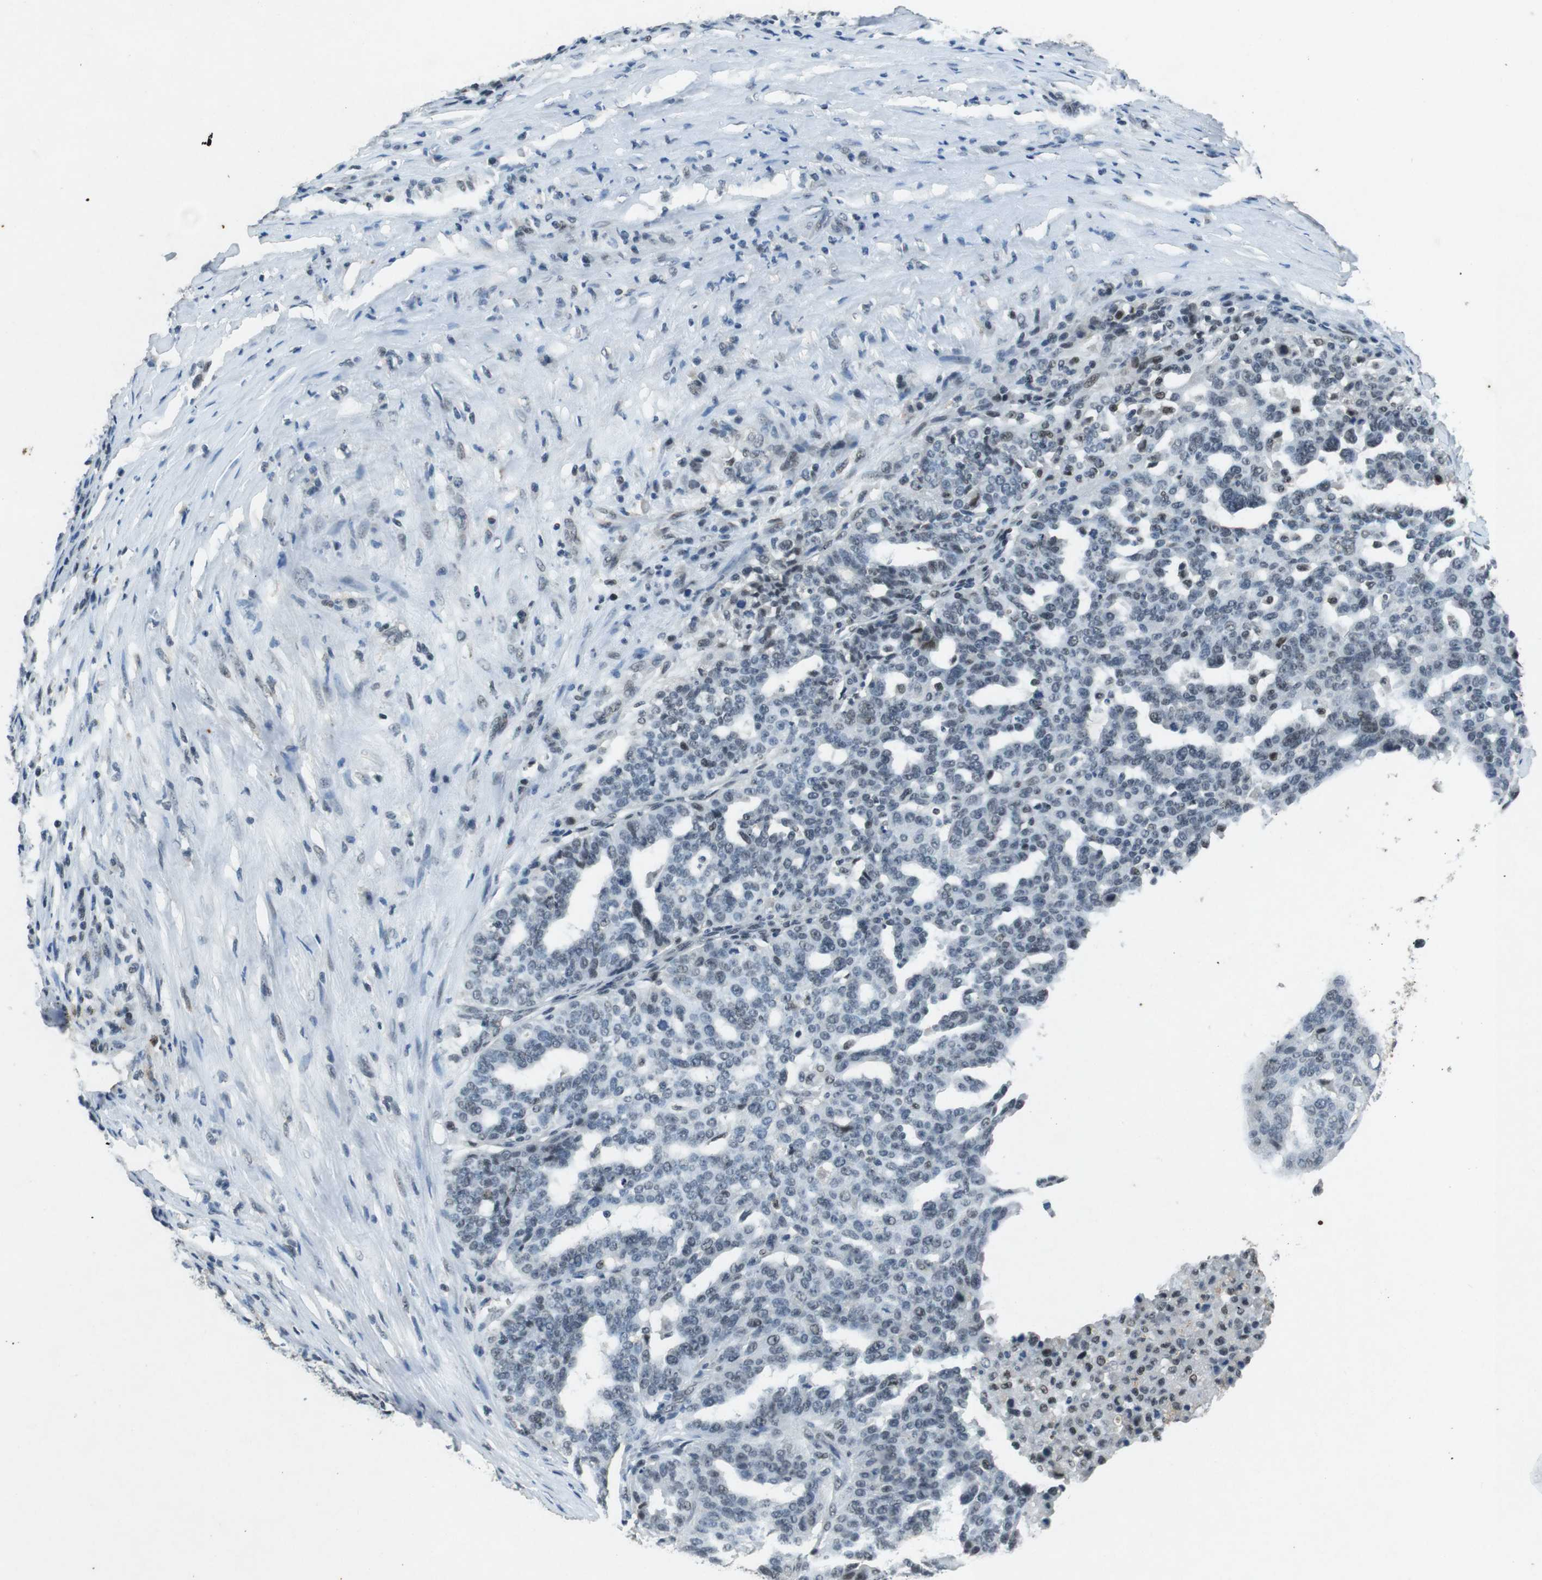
{"staining": {"intensity": "weak", "quantity": "<25%", "location": "nuclear"}, "tissue": "ovarian cancer", "cell_type": "Tumor cells", "image_type": "cancer", "snomed": [{"axis": "morphology", "description": "Cystadenocarcinoma, serous, NOS"}, {"axis": "topography", "description": "Ovary"}], "caption": "A micrograph of ovarian cancer stained for a protein reveals no brown staining in tumor cells. (Stains: DAB immunohistochemistry (IHC) with hematoxylin counter stain, Microscopy: brightfield microscopy at high magnification).", "gene": "USP7", "patient": {"sex": "female", "age": 59}}